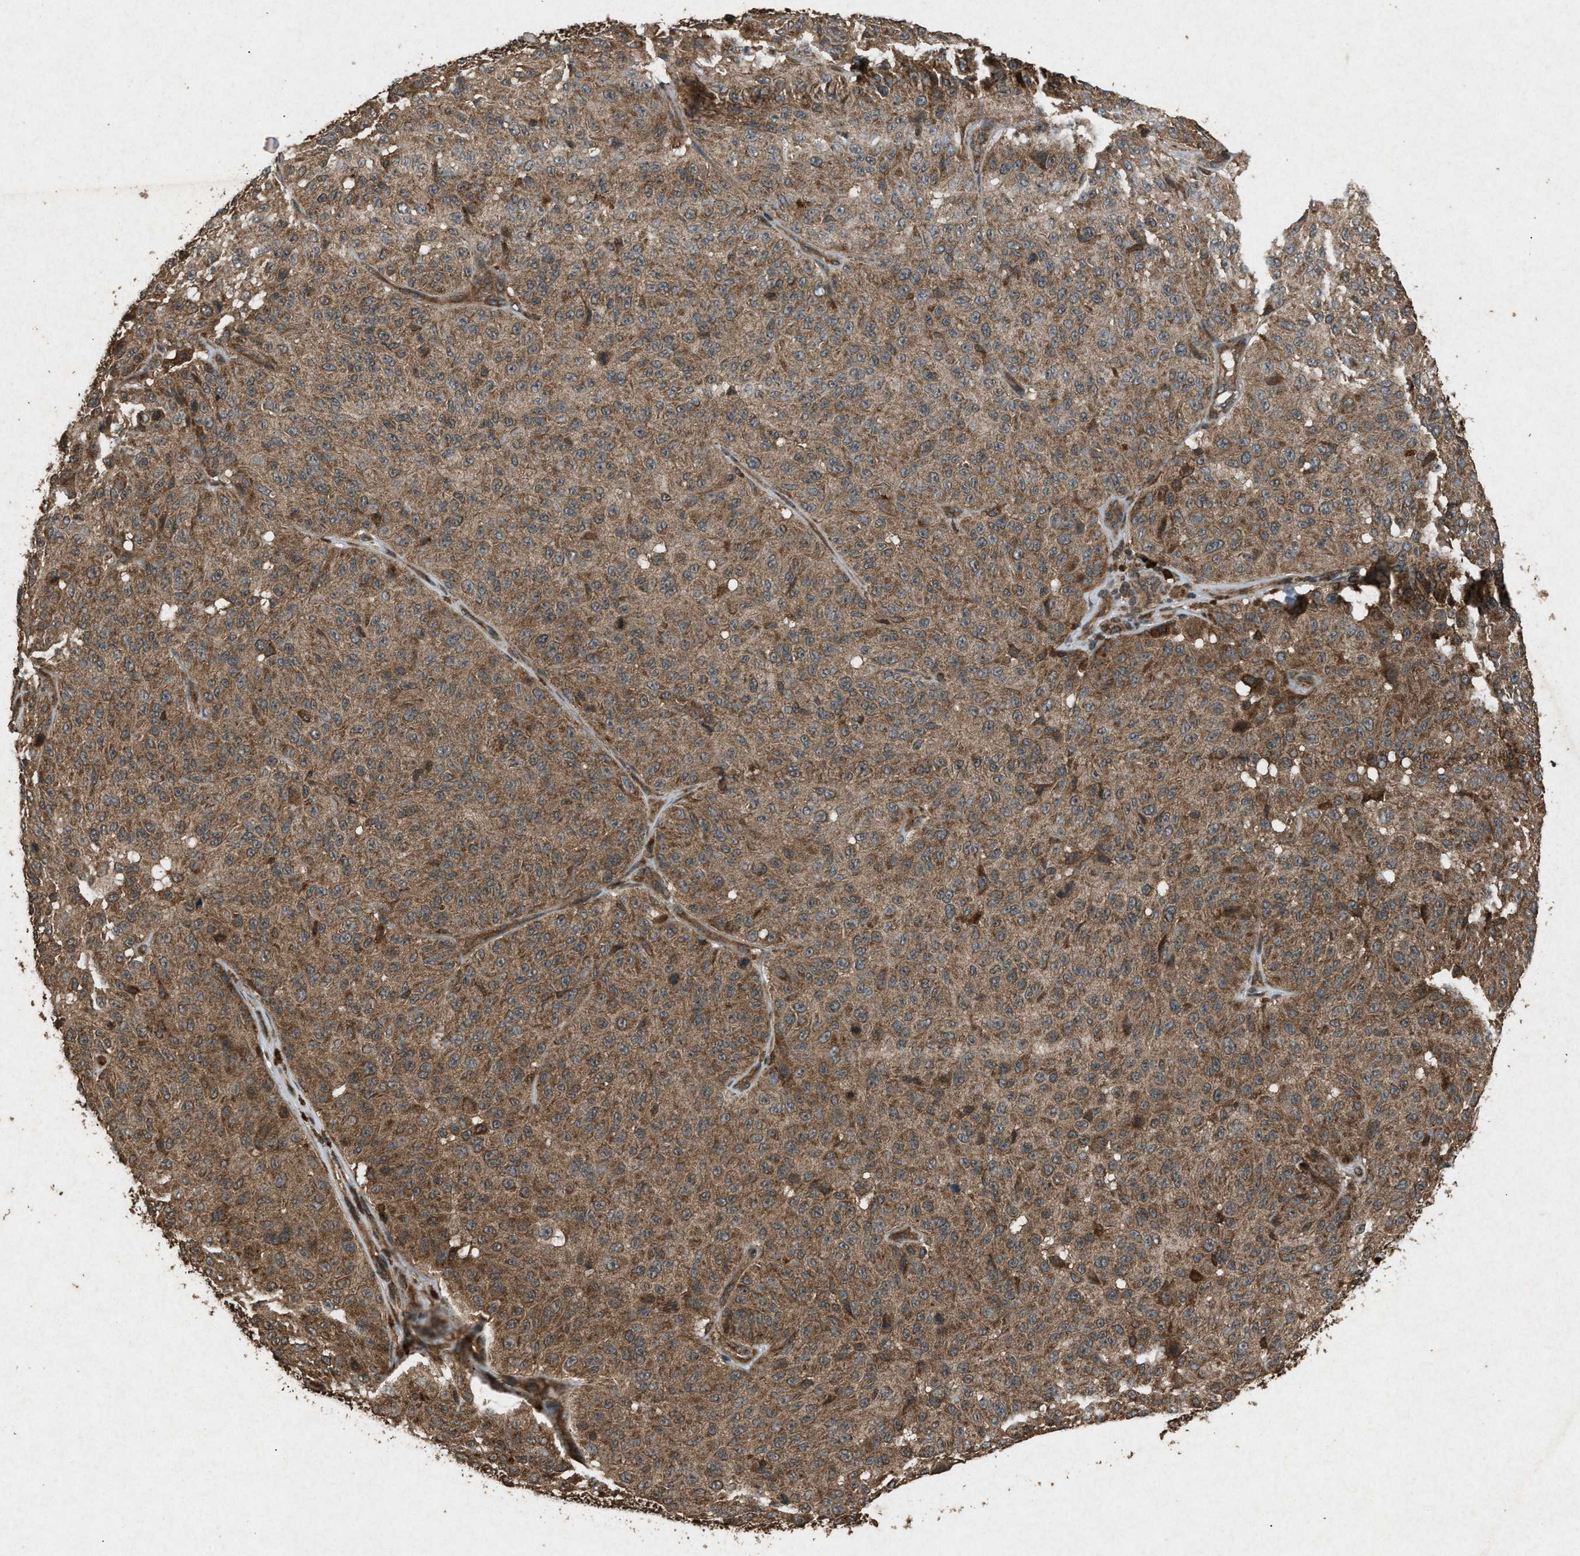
{"staining": {"intensity": "moderate", "quantity": ">75%", "location": "cytoplasmic/membranous"}, "tissue": "melanoma", "cell_type": "Tumor cells", "image_type": "cancer", "snomed": [{"axis": "morphology", "description": "Malignant melanoma, NOS"}, {"axis": "topography", "description": "Skin"}], "caption": "A histopathology image of human melanoma stained for a protein reveals moderate cytoplasmic/membranous brown staining in tumor cells. The staining was performed using DAB (3,3'-diaminobenzidine), with brown indicating positive protein expression. Nuclei are stained blue with hematoxylin.", "gene": "OAS1", "patient": {"sex": "female", "age": 46}}